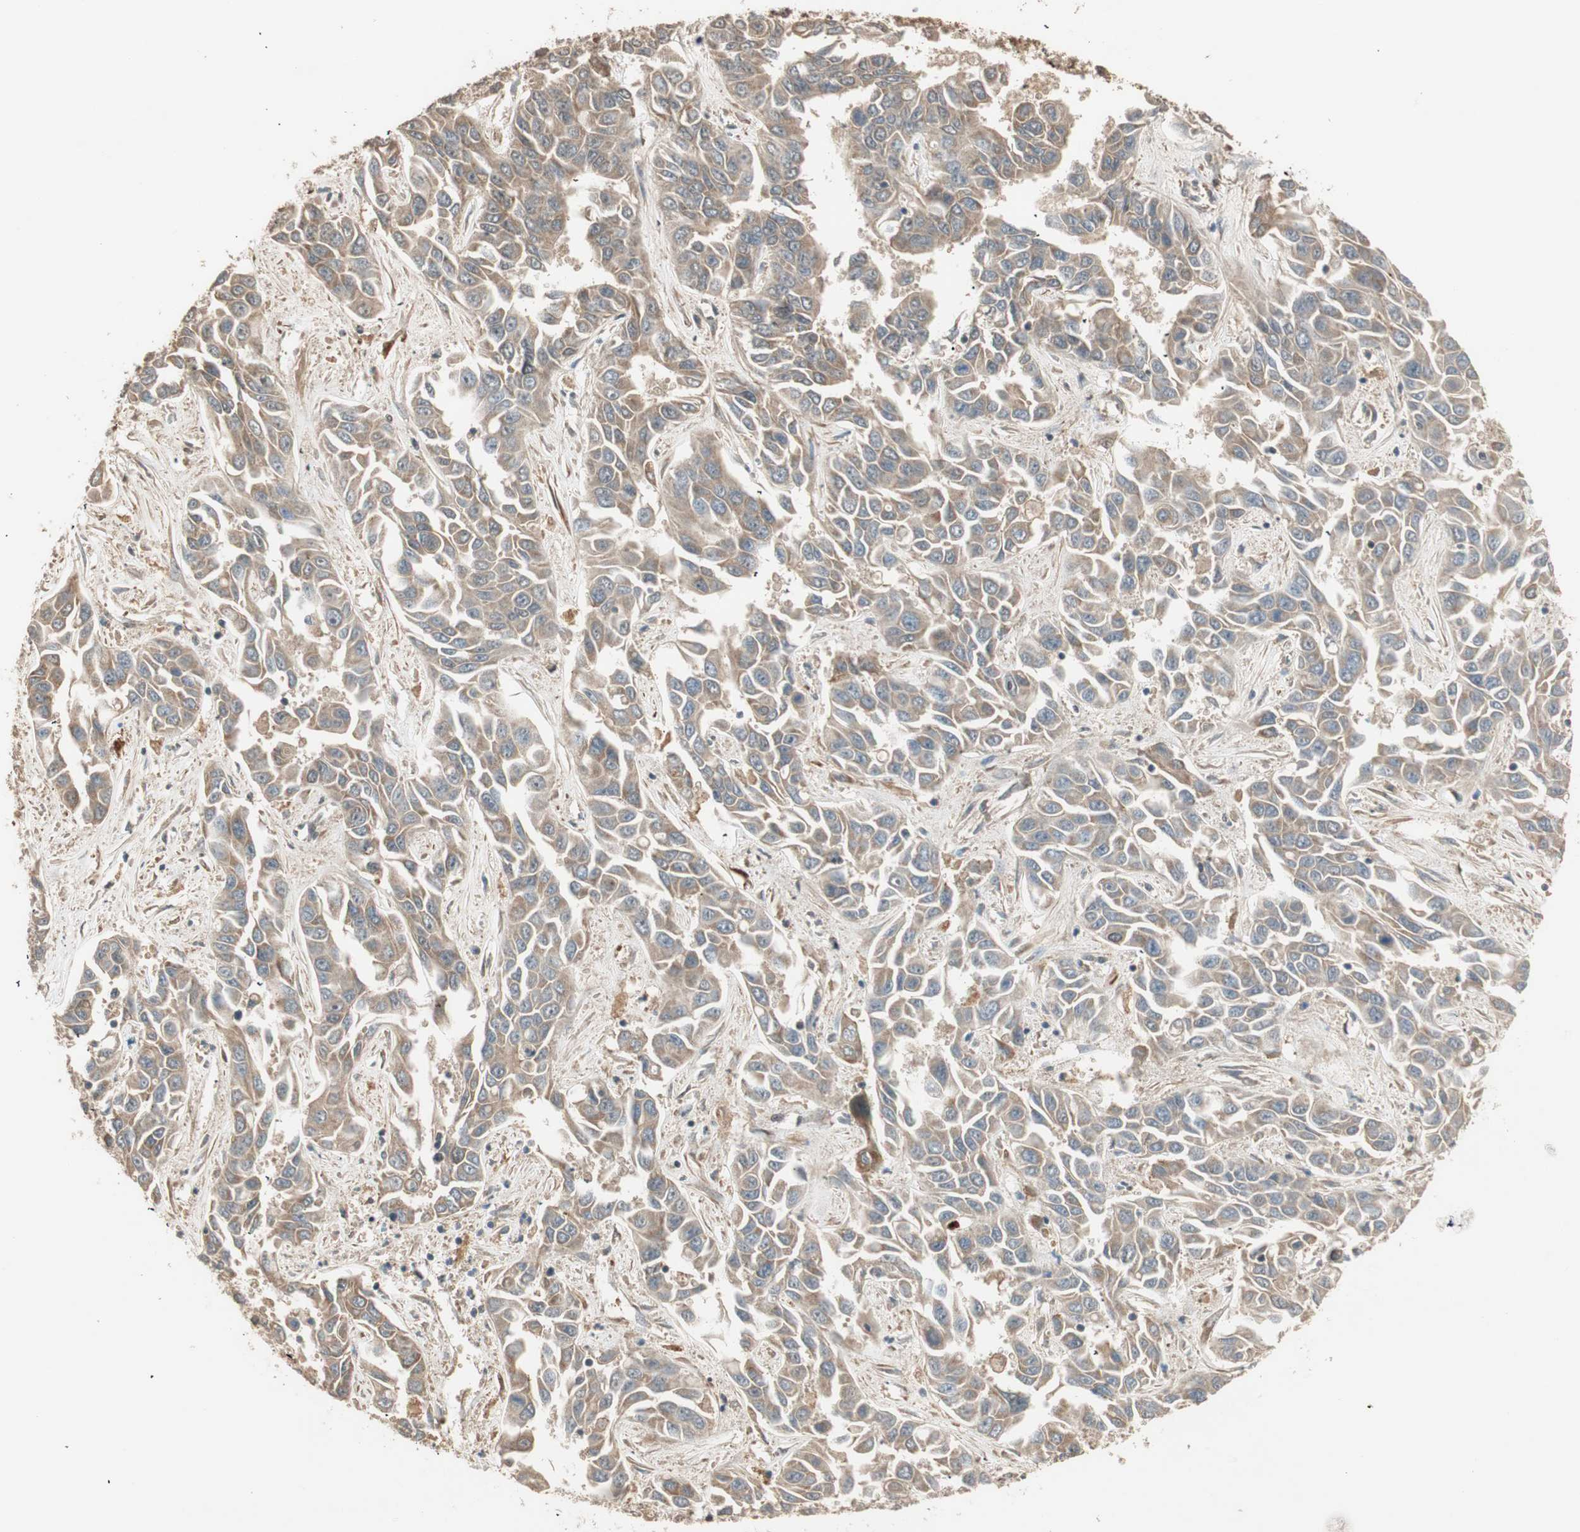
{"staining": {"intensity": "moderate", "quantity": ">75%", "location": "cytoplasmic/membranous"}, "tissue": "liver cancer", "cell_type": "Tumor cells", "image_type": "cancer", "snomed": [{"axis": "morphology", "description": "Cholangiocarcinoma"}, {"axis": "topography", "description": "Liver"}], "caption": "Liver cancer (cholangiocarcinoma) was stained to show a protein in brown. There is medium levels of moderate cytoplasmic/membranous expression in about >75% of tumor cells.", "gene": "ZSCAN31", "patient": {"sex": "female", "age": 52}}